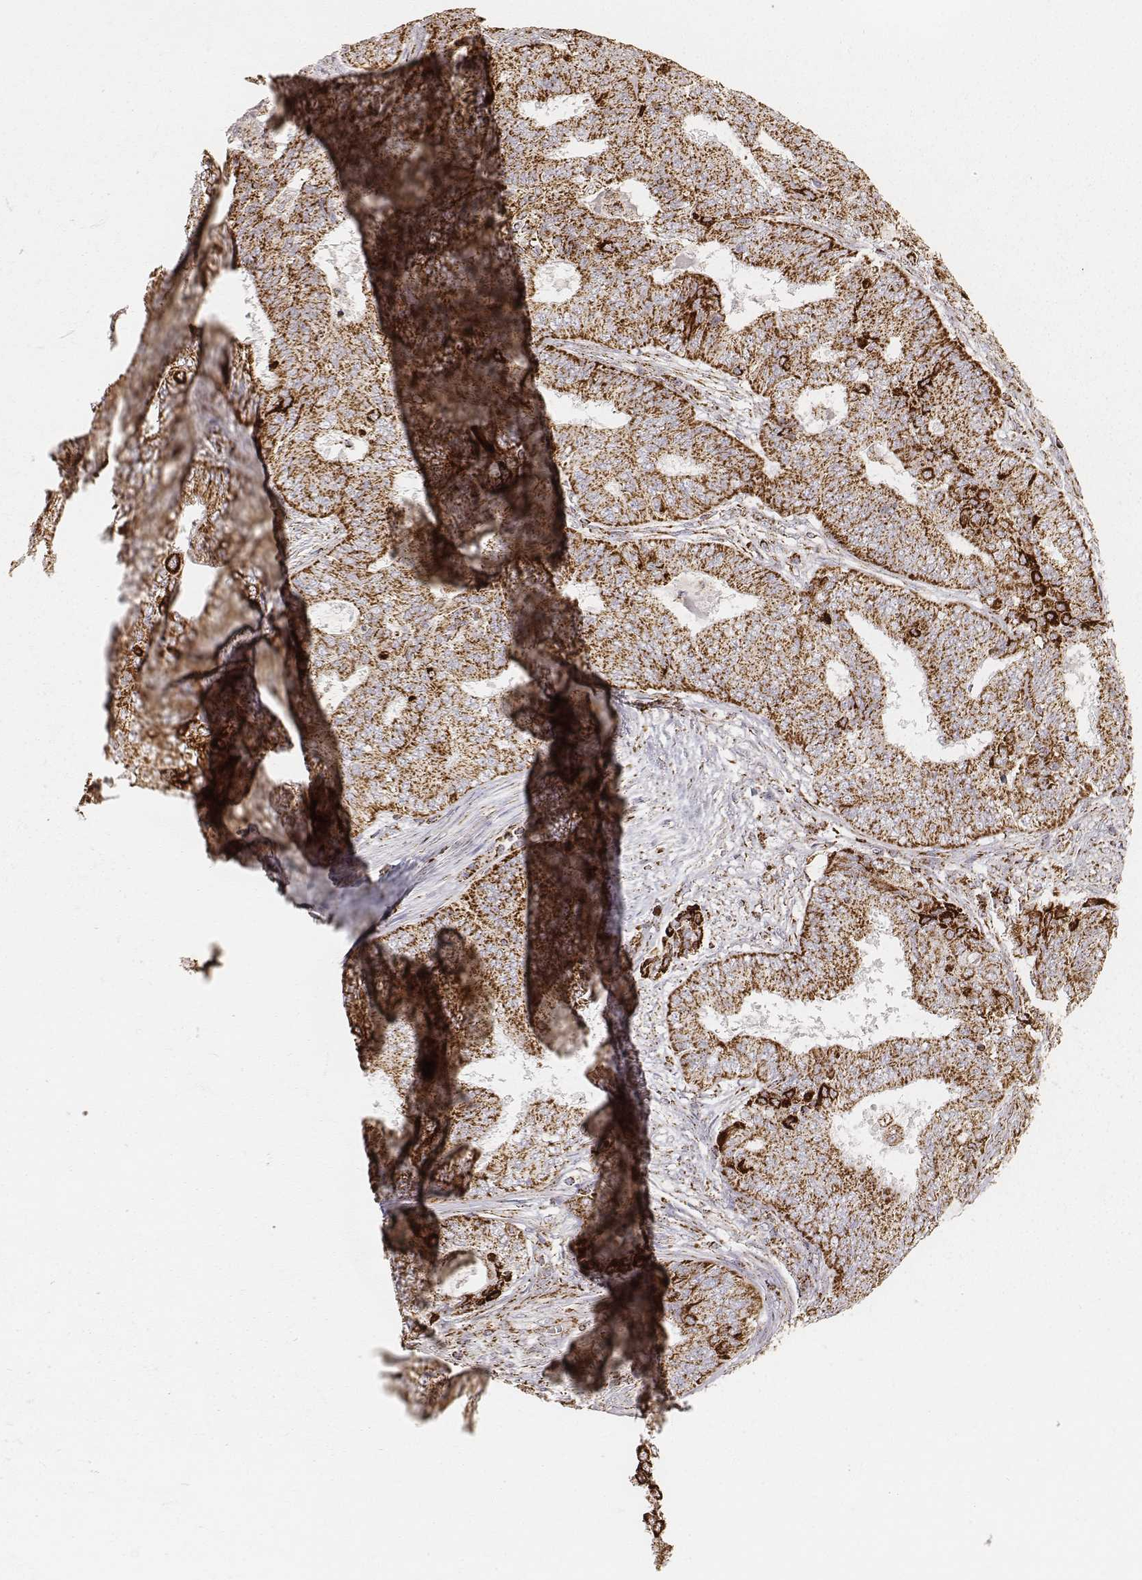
{"staining": {"intensity": "strong", "quantity": ">75%", "location": "cytoplasmic/membranous"}, "tissue": "endometrial cancer", "cell_type": "Tumor cells", "image_type": "cancer", "snomed": [{"axis": "morphology", "description": "Adenocarcinoma, NOS"}, {"axis": "topography", "description": "Endometrium"}], "caption": "Immunohistochemical staining of adenocarcinoma (endometrial) shows high levels of strong cytoplasmic/membranous protein positivity in approximately >75% of tumor cells.", "gene": "CS", "patient": {"sex": "female", "age": 62}}